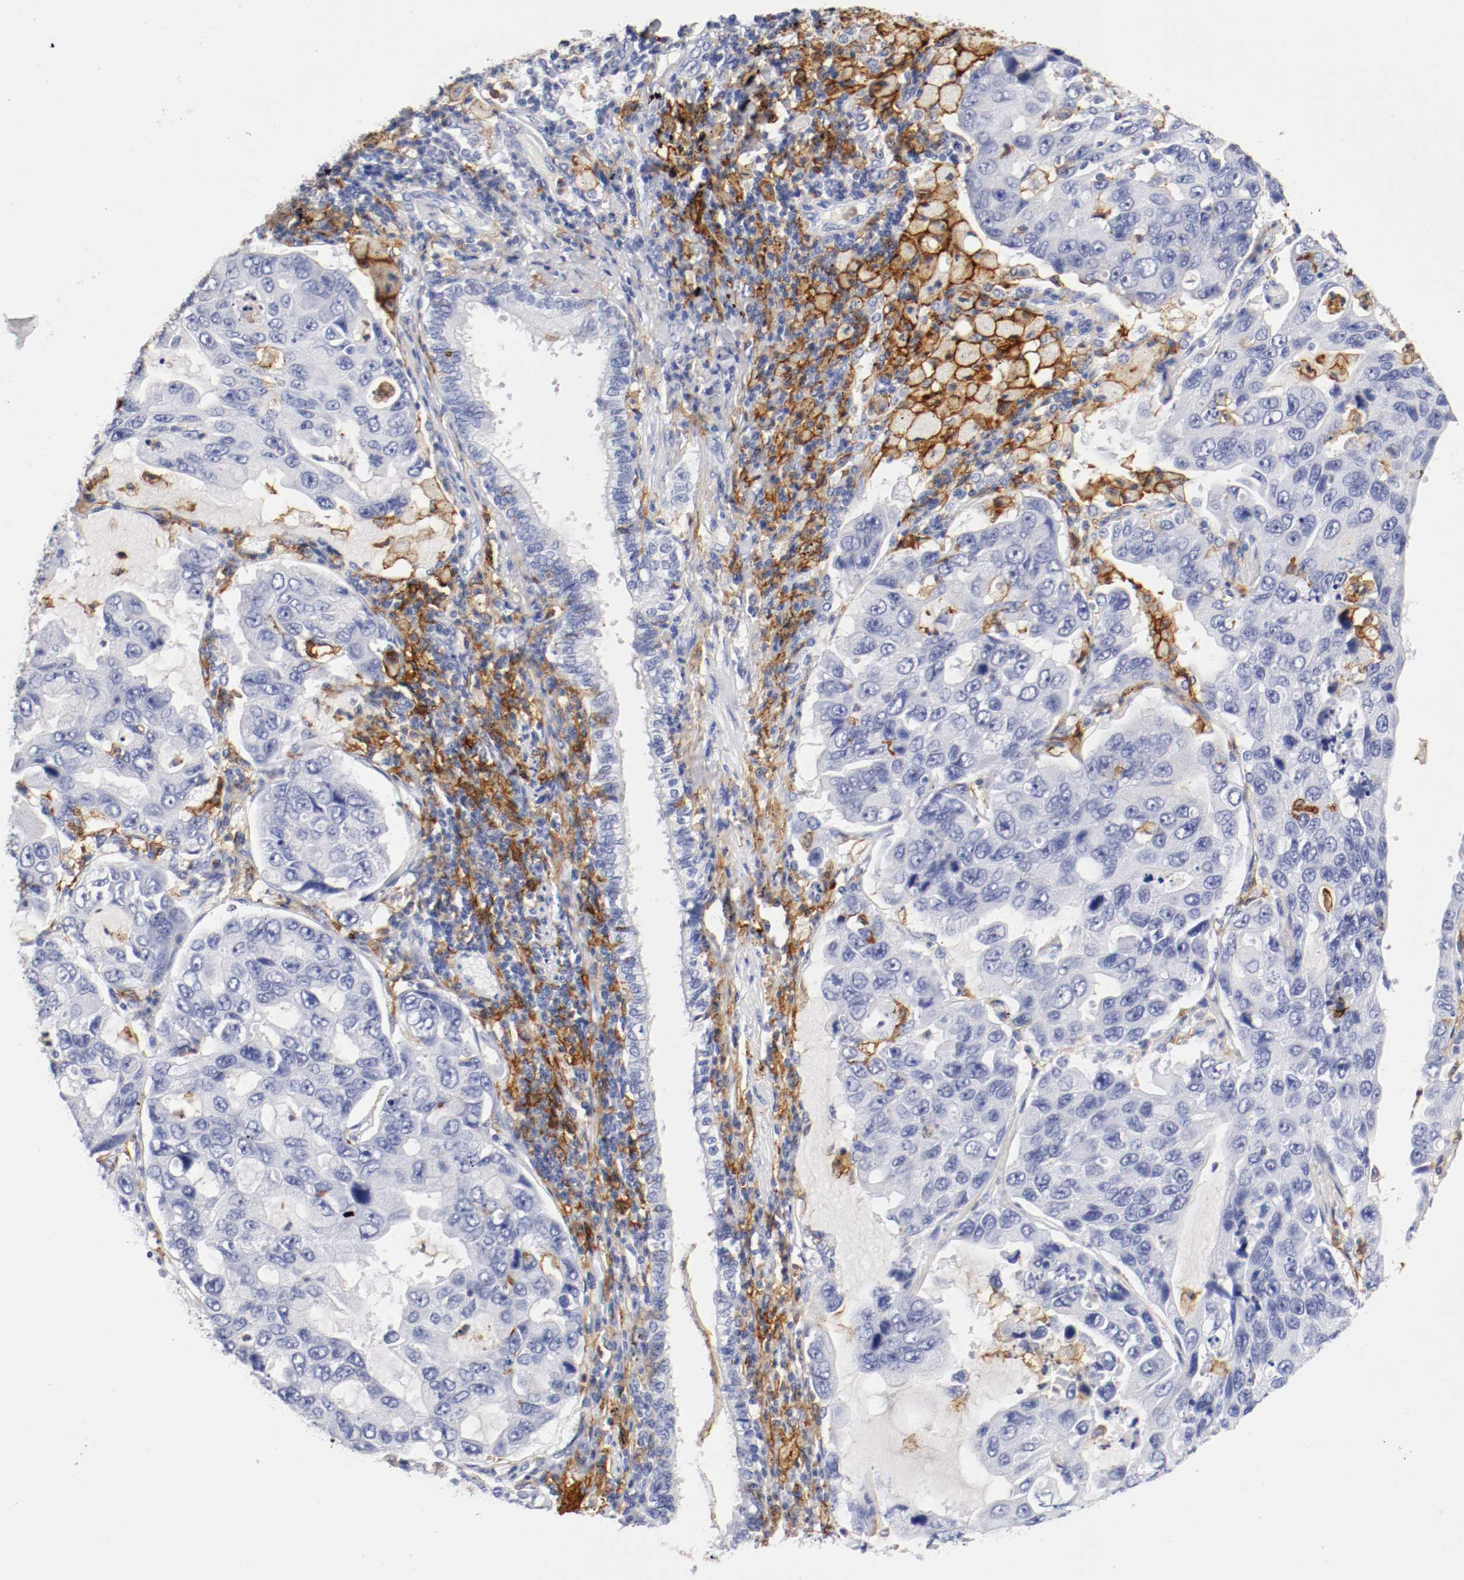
{"staining": {"intensity": "negative", "quantity": "none", "location": "none"}, "tissue": "lung cancer", "cell_type": "Tumor cells", "image_type": "cancer", "snomed": [{"axis": "morphology", "description": "Adenocarcinoma, NOS"}, {"axis": "topography", "description": "Lung"}], "caption": "Immunohistochemistry of human lung cancer shows no expression in tumor cells.", "gene": "ITGAX", "patient": {"sex": "male", "age": 64}}